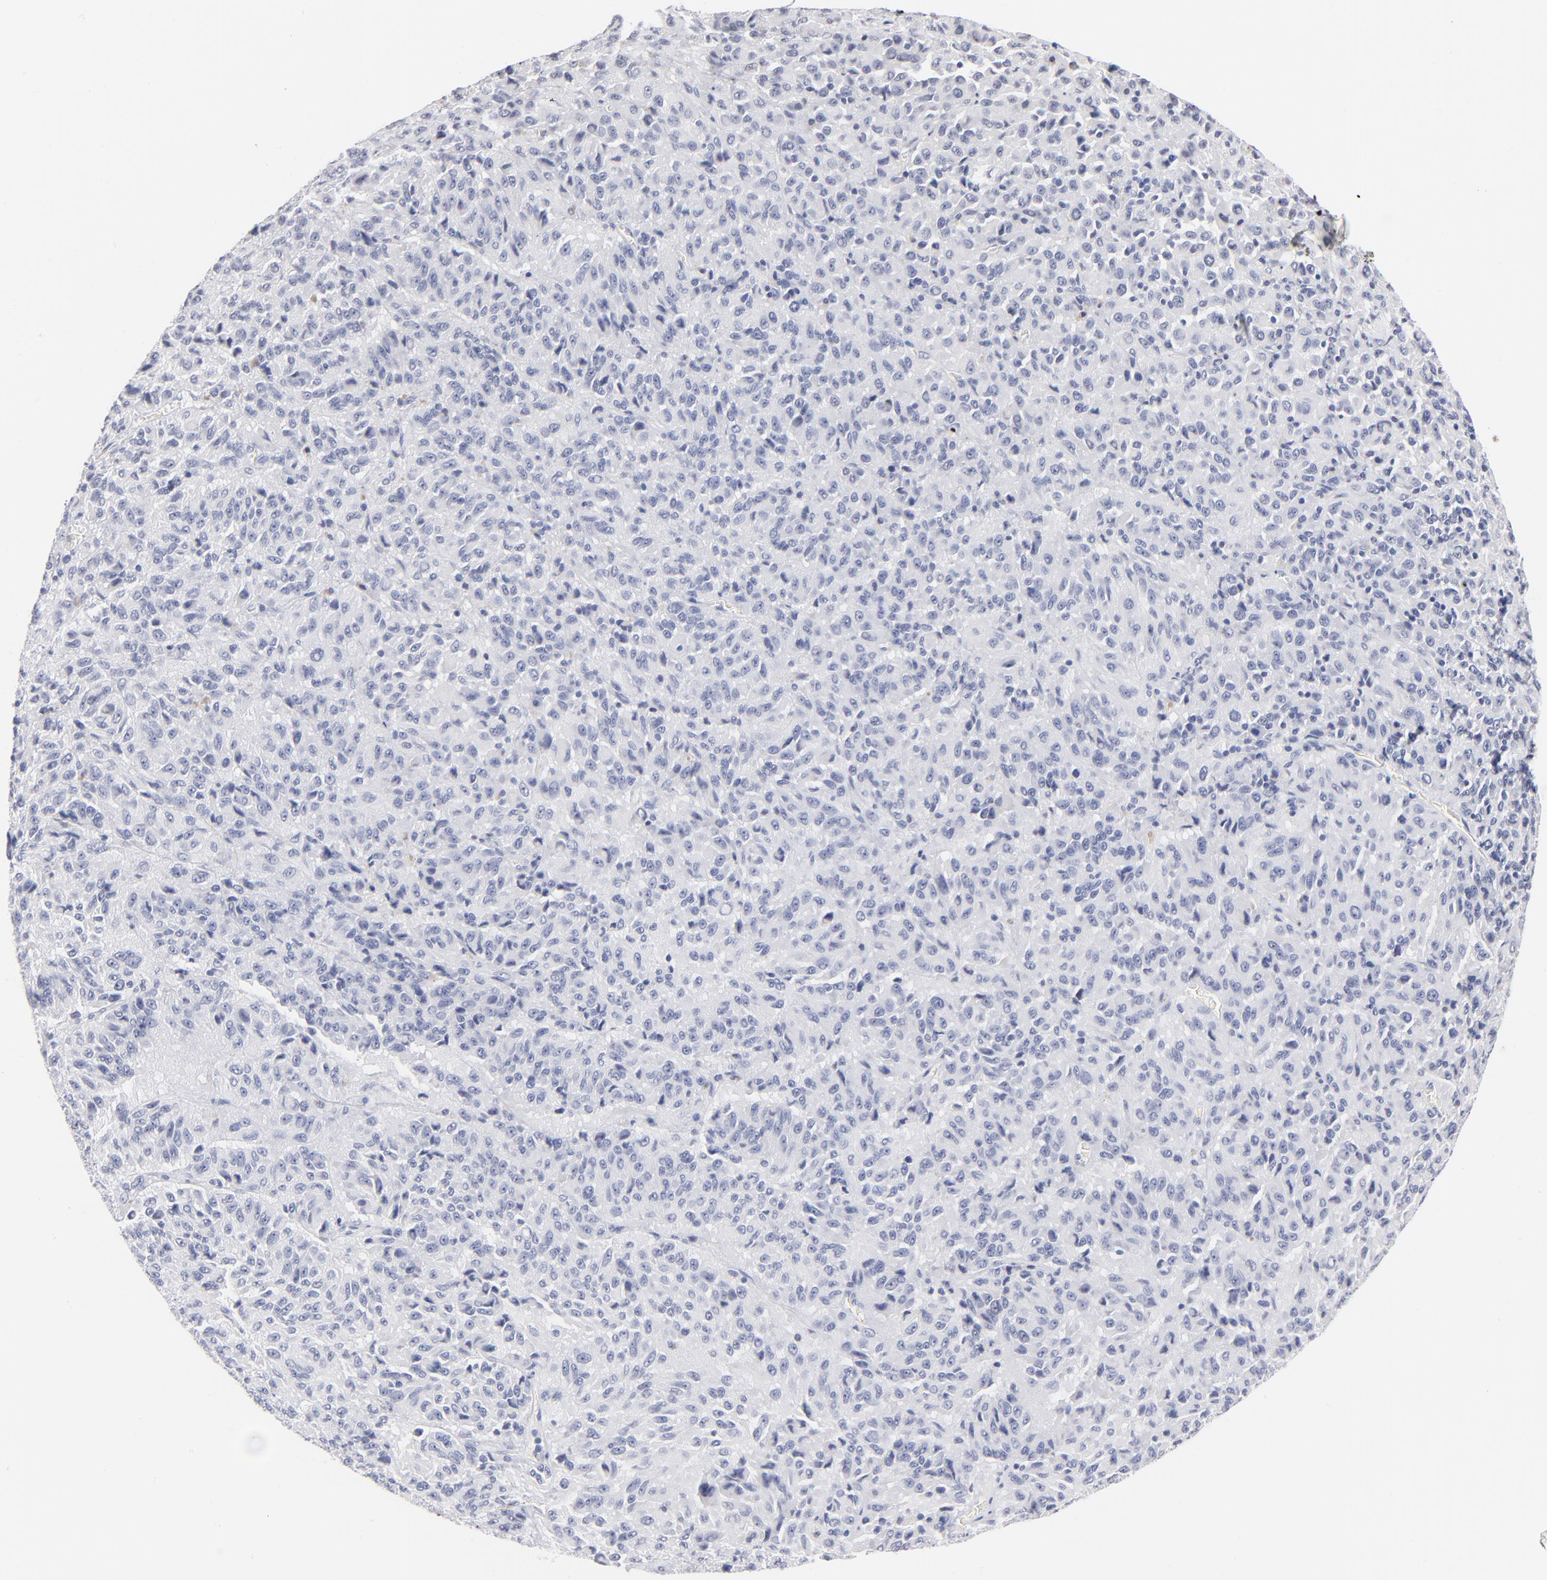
{"staining": {"intensity": "negative", "quantity": "none", "location": "none"}, "tissue": "melanoma", "cell_type": "Tumor cells", "image_type": "cancer", "snomed": [{"axis": "morphology", "description": "Malignant melanoma, Metastatic site"}, {"axis": "topography", "description": "Lung"}], "caption": "Human malignant melanoma (metastatic site) stained for a protein using immunohistochemistry (IHC) demonstrates no staining in tumor cells.", "gene": "KHNYN", "patient": {"sex": "male", "age": 64}}